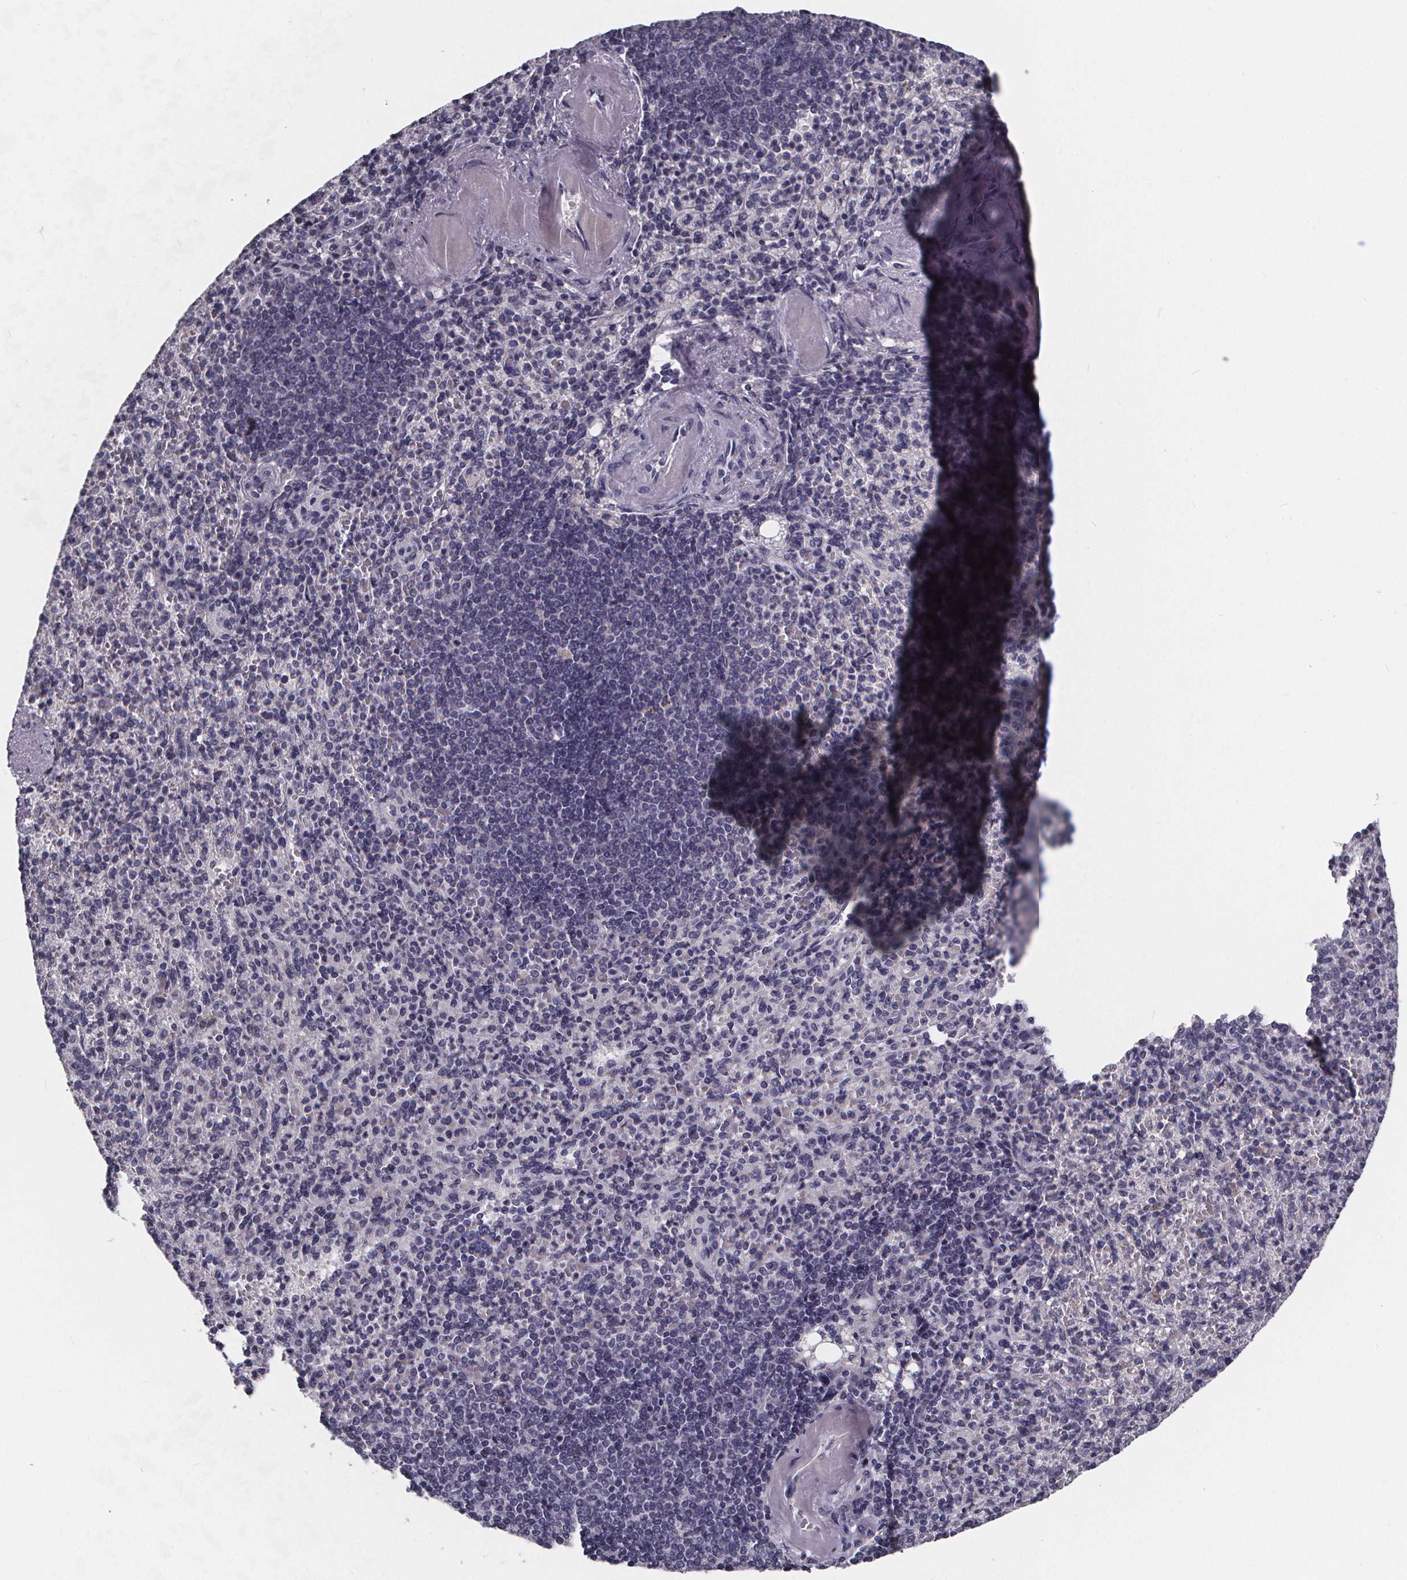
{"staining": {"intensity": "negative", "quantity": "none", "location": "none"}, "tissue": "spleen", "cell_type": "Cells in red pulp", "image_type": "normal", "snomed": [{"axis": "morphology", "description": "Normal tissue, NOS"}, {"axis": "topography", "description": "Spleen"}], "caption": "A high-resolution photomicrograph shows IHC staining of normal spleen, which displays no significant positivity in cells in red pulp.", "gene": "AGT", "patient": {"sex": "female", "age": 74}}